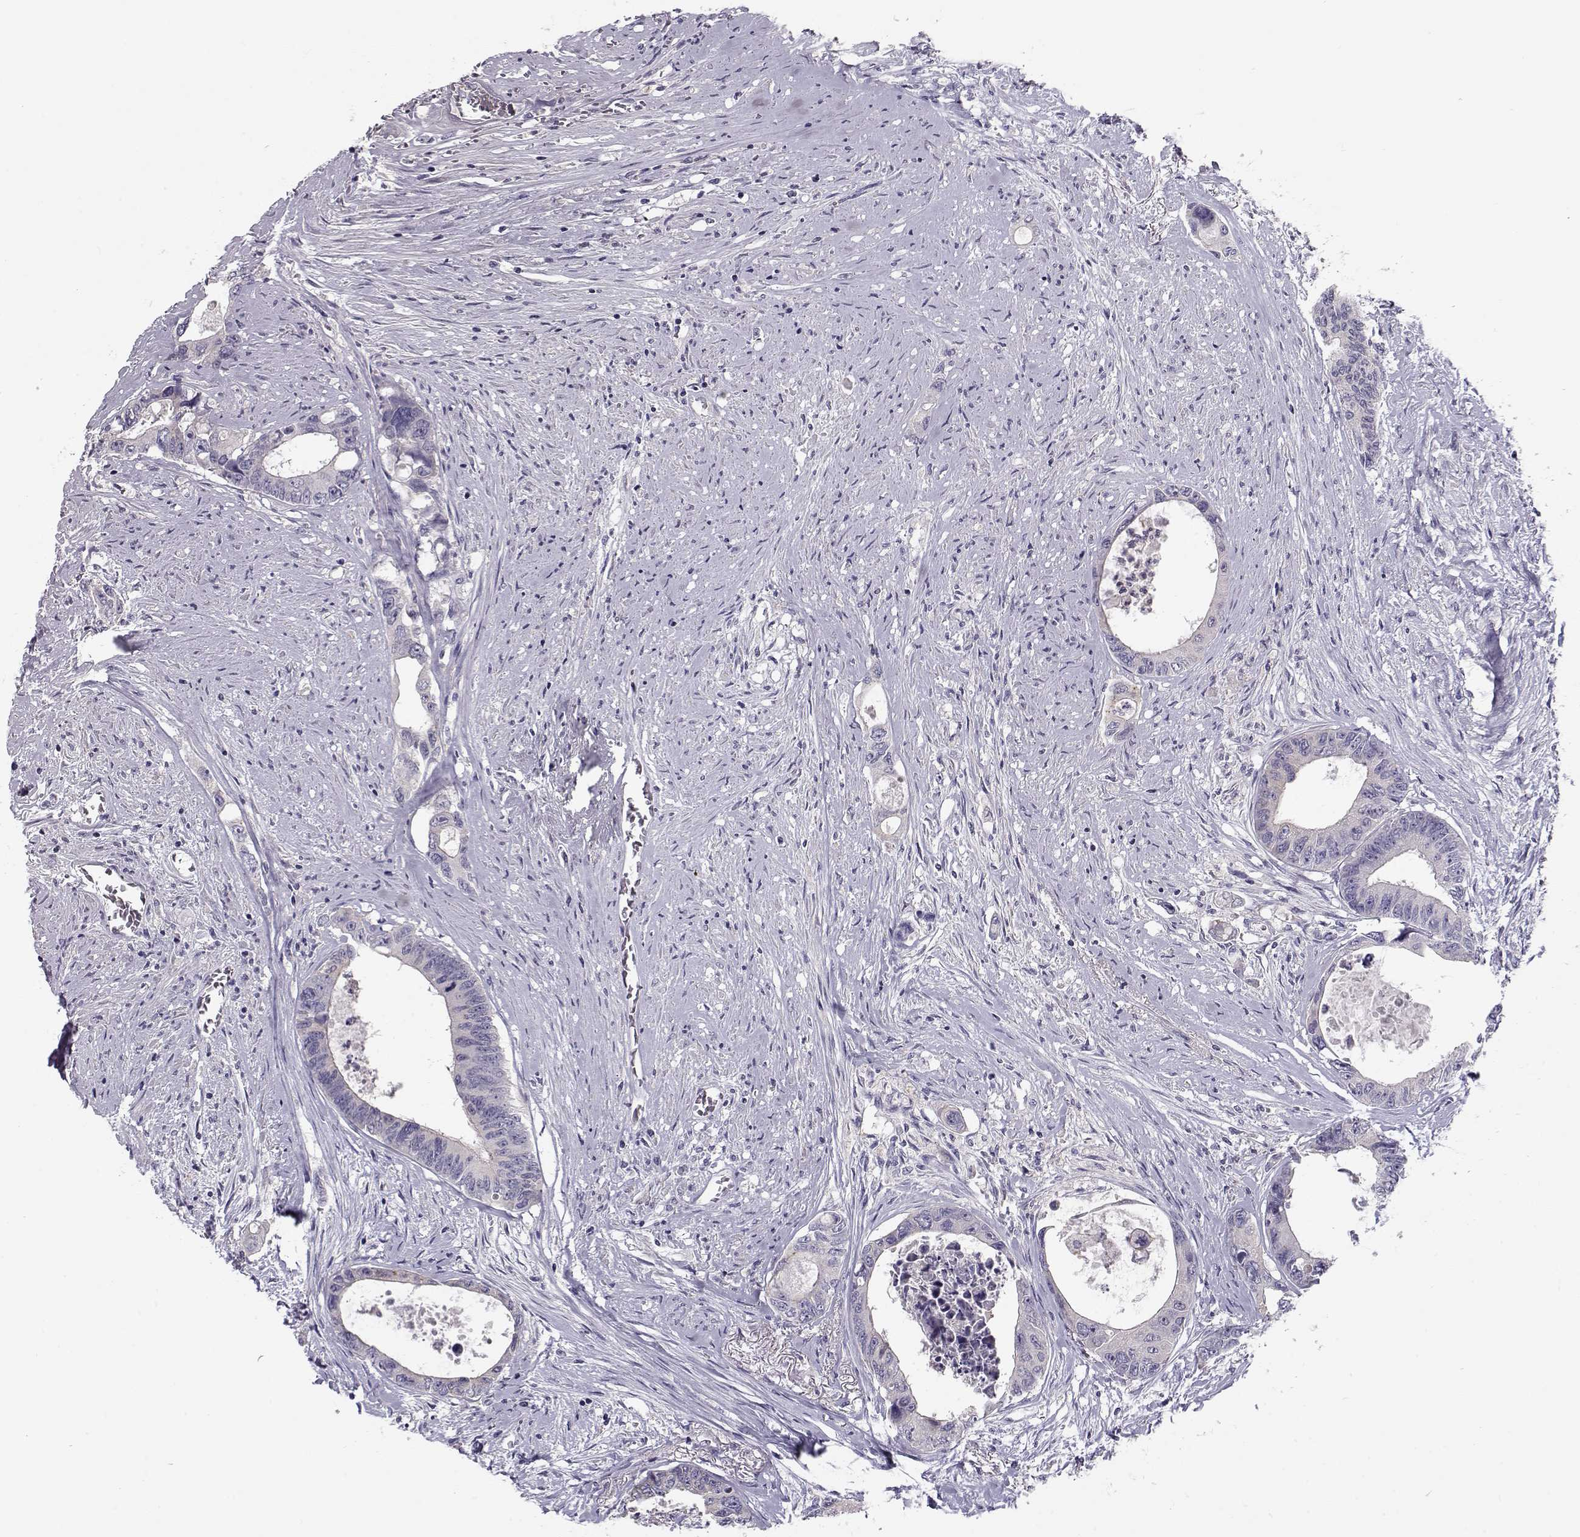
{"staining": {"intensity": "negative", "quantity": "none", "location": "none"}, "tissue": "colorectal cancer", "cell_type": "Tumor cells", "image_type": "cancer", "snomed": [{"axis": "morphology", "description": "Adenocarcinoma, NOS"}, {"axis": "topography", "description": "Rectum"}], "caption": "Histopathology image shows no significant protein staining in tumor cells of colorectal cancer (adenocarcinoma).", "gene": "GRK1", "patient": {"sex": "male", "age": 59}}